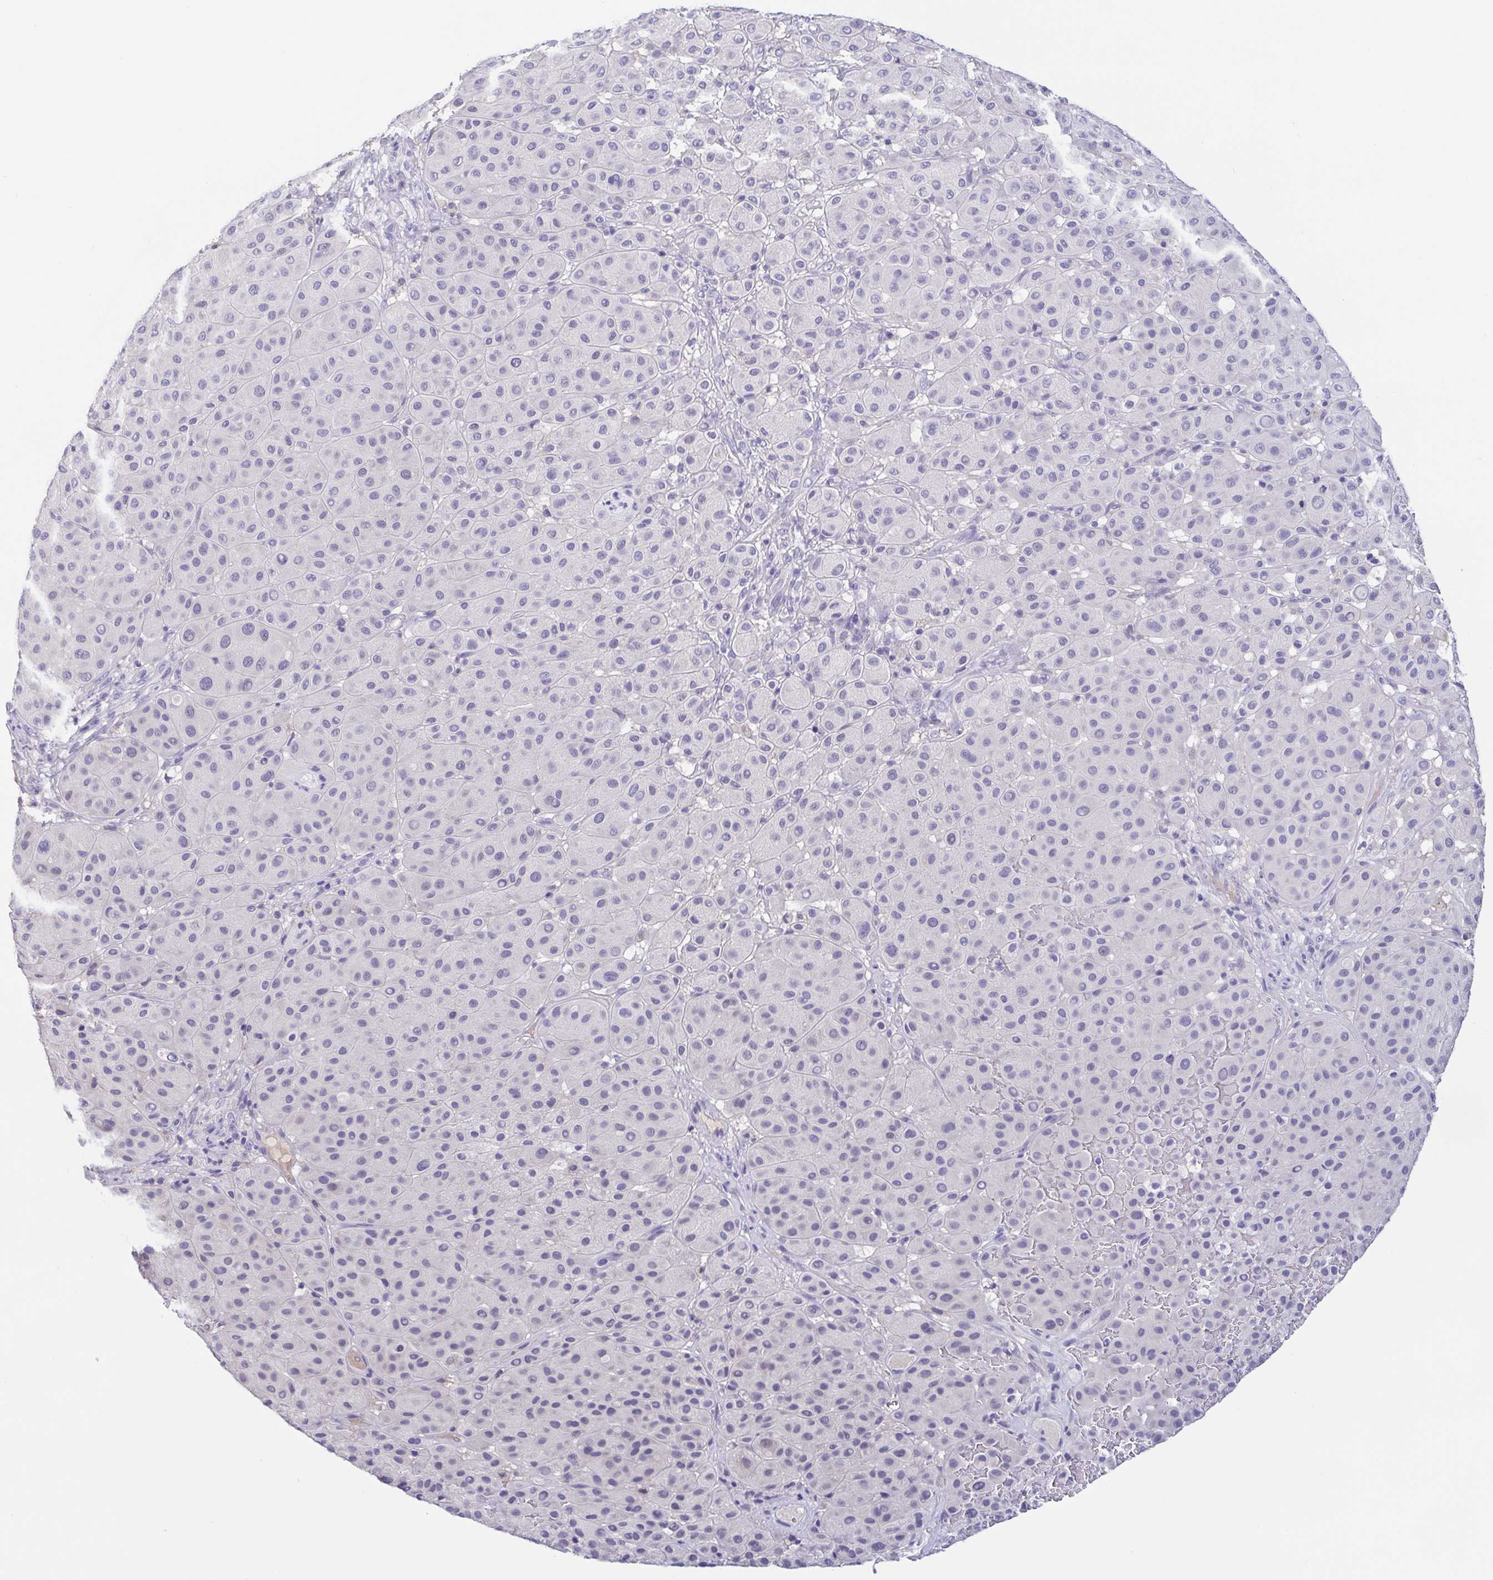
{"staining": {"intensity": "negative", "quantity": "none", "location": "none"}, "tissue": "melanoma", "cell_type": "Tumor cells", "image_type": "cancer", "snomed": [{"axis": "morphology", "description": "Malignant melanoma, Metastatic site"}, {"axis": "topography", "description": "Smooth muscle"}], "caption": "High power microscopy photomicrograph of an immunohistochemistry (IHC) image of malignant melanoma (metastatic site), revealing no significant positivity in tumor cells. (DAB (3,3'-diaminobenzidine) immunohistochemistry (IHC), high magnification).", "gene": "TREH", "patient": {"sex": "male", "age": 41}}